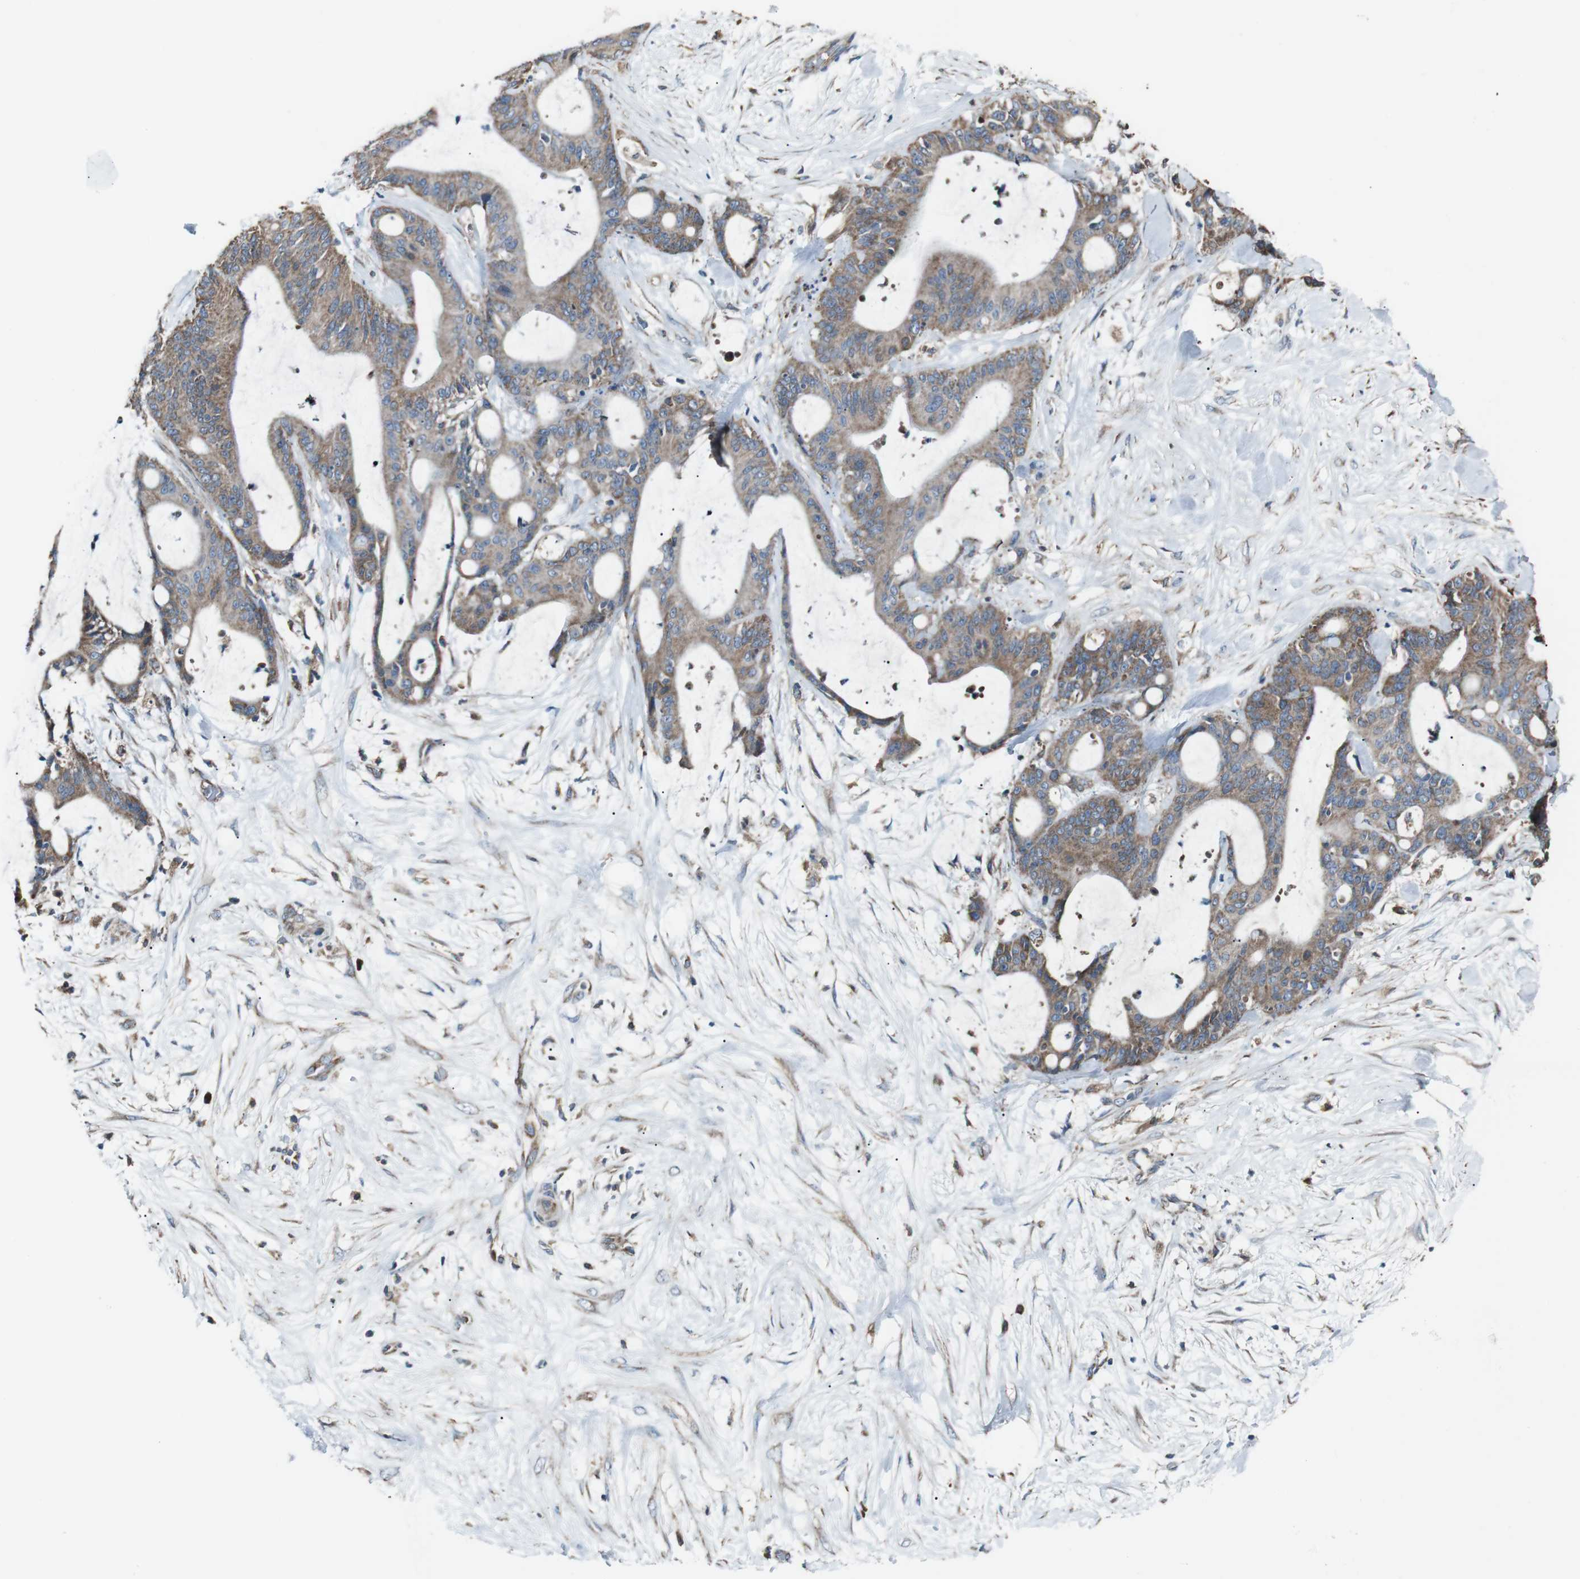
{"staining": {"intensity": "moderate", "quantity": ">75%", "location": "cytoplasmic/membranous"}, "tissue": "liver cancer", "cell_type": "Tumor cells", "image_type": "cancer", "snomed": [{"axis": "morphology", "description": "Cholangiocarcinoma"}, {"axis": "topography", "description": "Liver"}], "caption": "Liver cancer stained for a protein (brown) exhibits moderate cytoplasmic/membranous positive expression in about >75% of tumor cells.", "gene": "CISD2", "patient": {"sex": "female", "age": 73}}